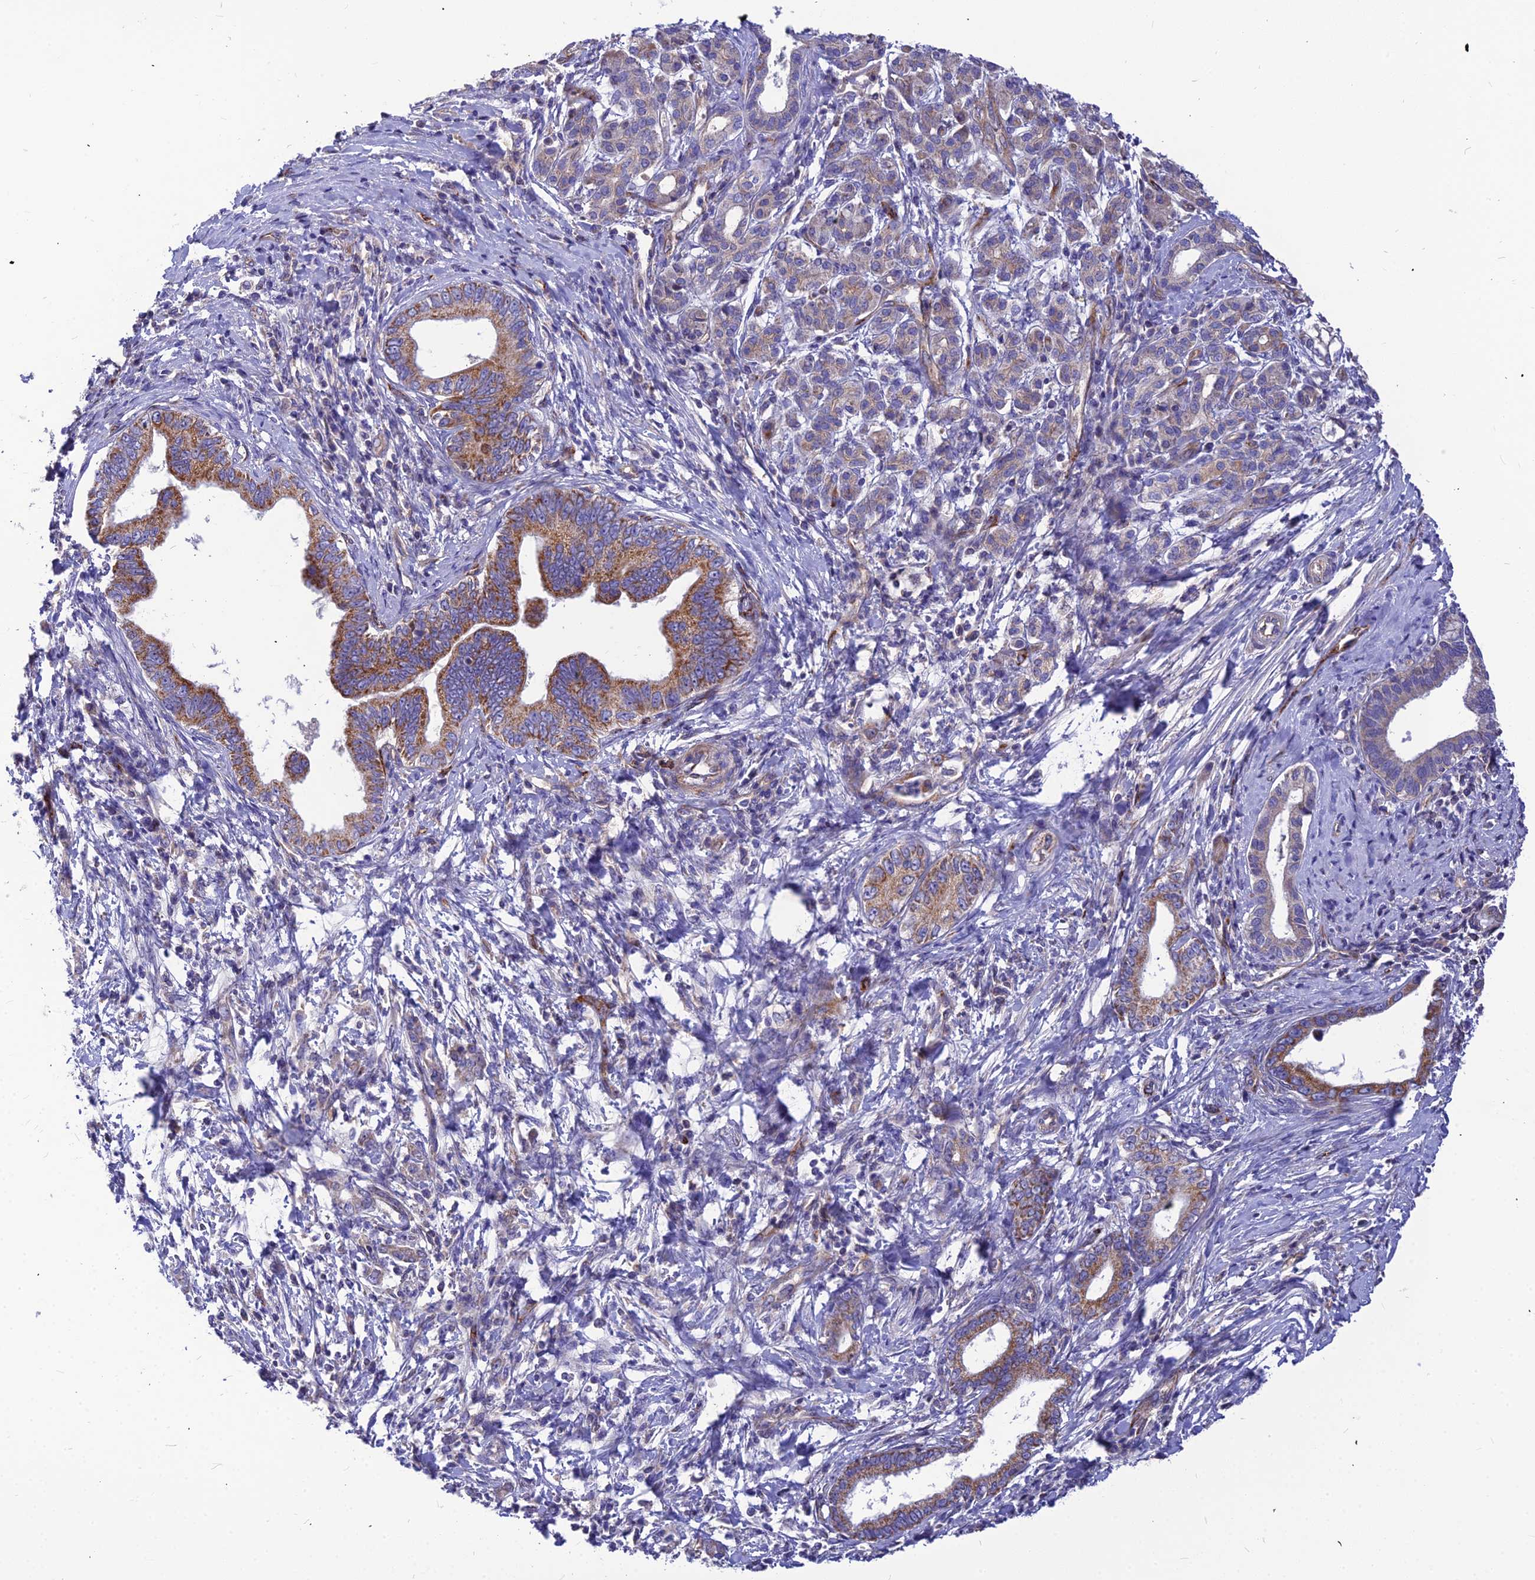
{"staining": {"intensity": "moderate", "quantity": "25%-75%", "location": "cytoplasmic/membranous"}, "tissue": "pancreatic cancer", "cell_type": "Tumor cells", "image_type": "cancer", "snomed": [{"axis": "morphology", "description": "Normal tissue, NOS"}, {"axis": "morphology", "description": "Adenocarcinoma, NOS"}, {"axis": "topography", "description": "Pancreas"}], "caption": "Pancreatic cancer (adenocarcinoma) stained for a protein (brown) displays moderate cytoplasmic/membranous positive expression in about 25%-75% of tumor cells.", "gene": "ASPHD1", "patient": {"sex": "female", "age": 55}}